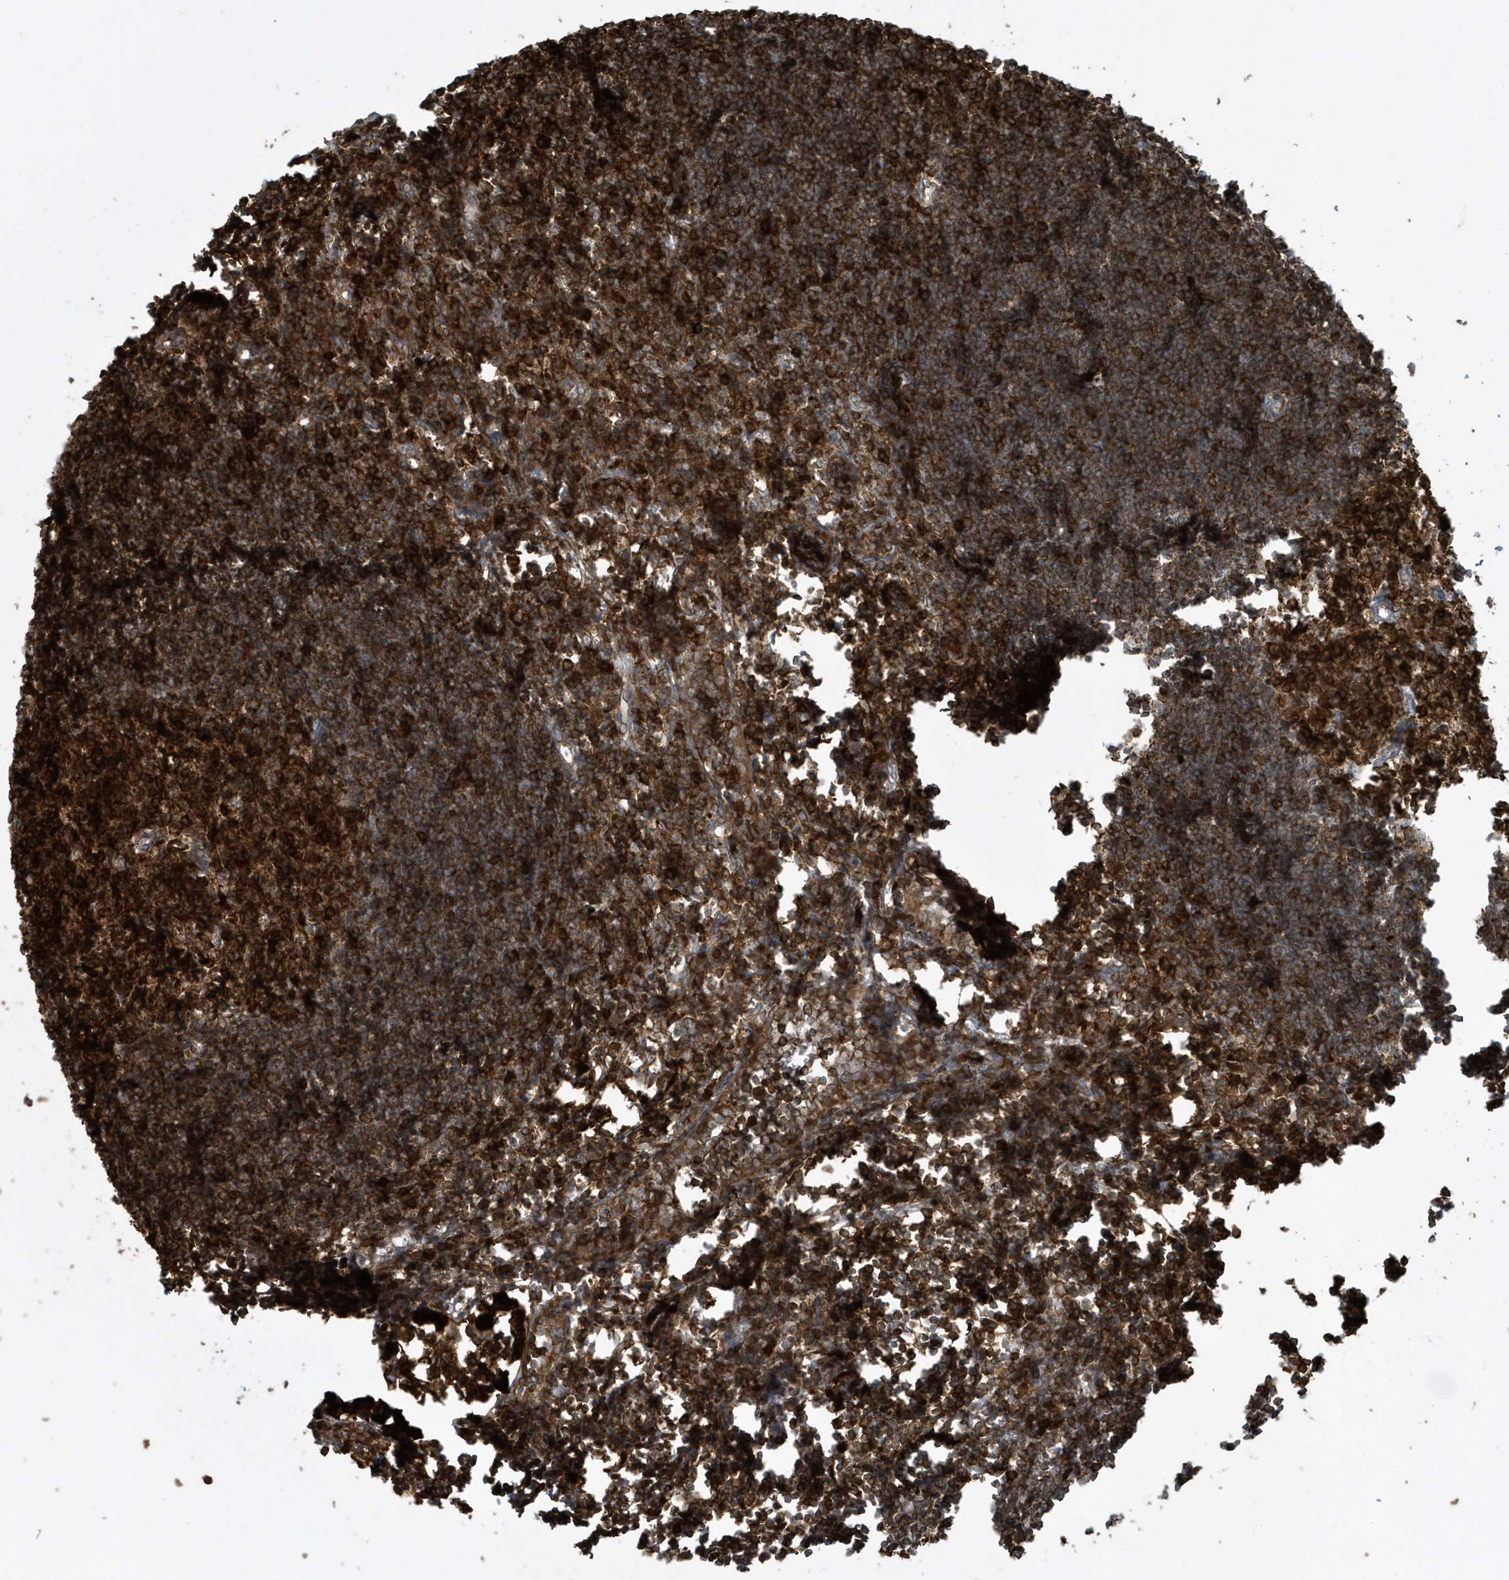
{"staining": {"intensity": "strong", "quantity": ">75%", "location": "cytoplasmic/membranous"}, "tissue": "lymph node", "cell_type": "Germinal center cells", "image_type": "normal", "snomed": [{"axis": "morphology", "description": "Normal tissue, NOS"}, {"axis": "morphology", "description": "Malignant melanoma, Metastatic site"}, {"axis": "topography", "description": "Lymph node"}], "caption": "An IHC micrograph of normal tissue is shown. Protein staining in brown highlights strong cytoplasmic/membranous positivity in lymph node within germinal center cells.", "gene": "CLCN6", "patient": {"sex": "male", "age": 41}}